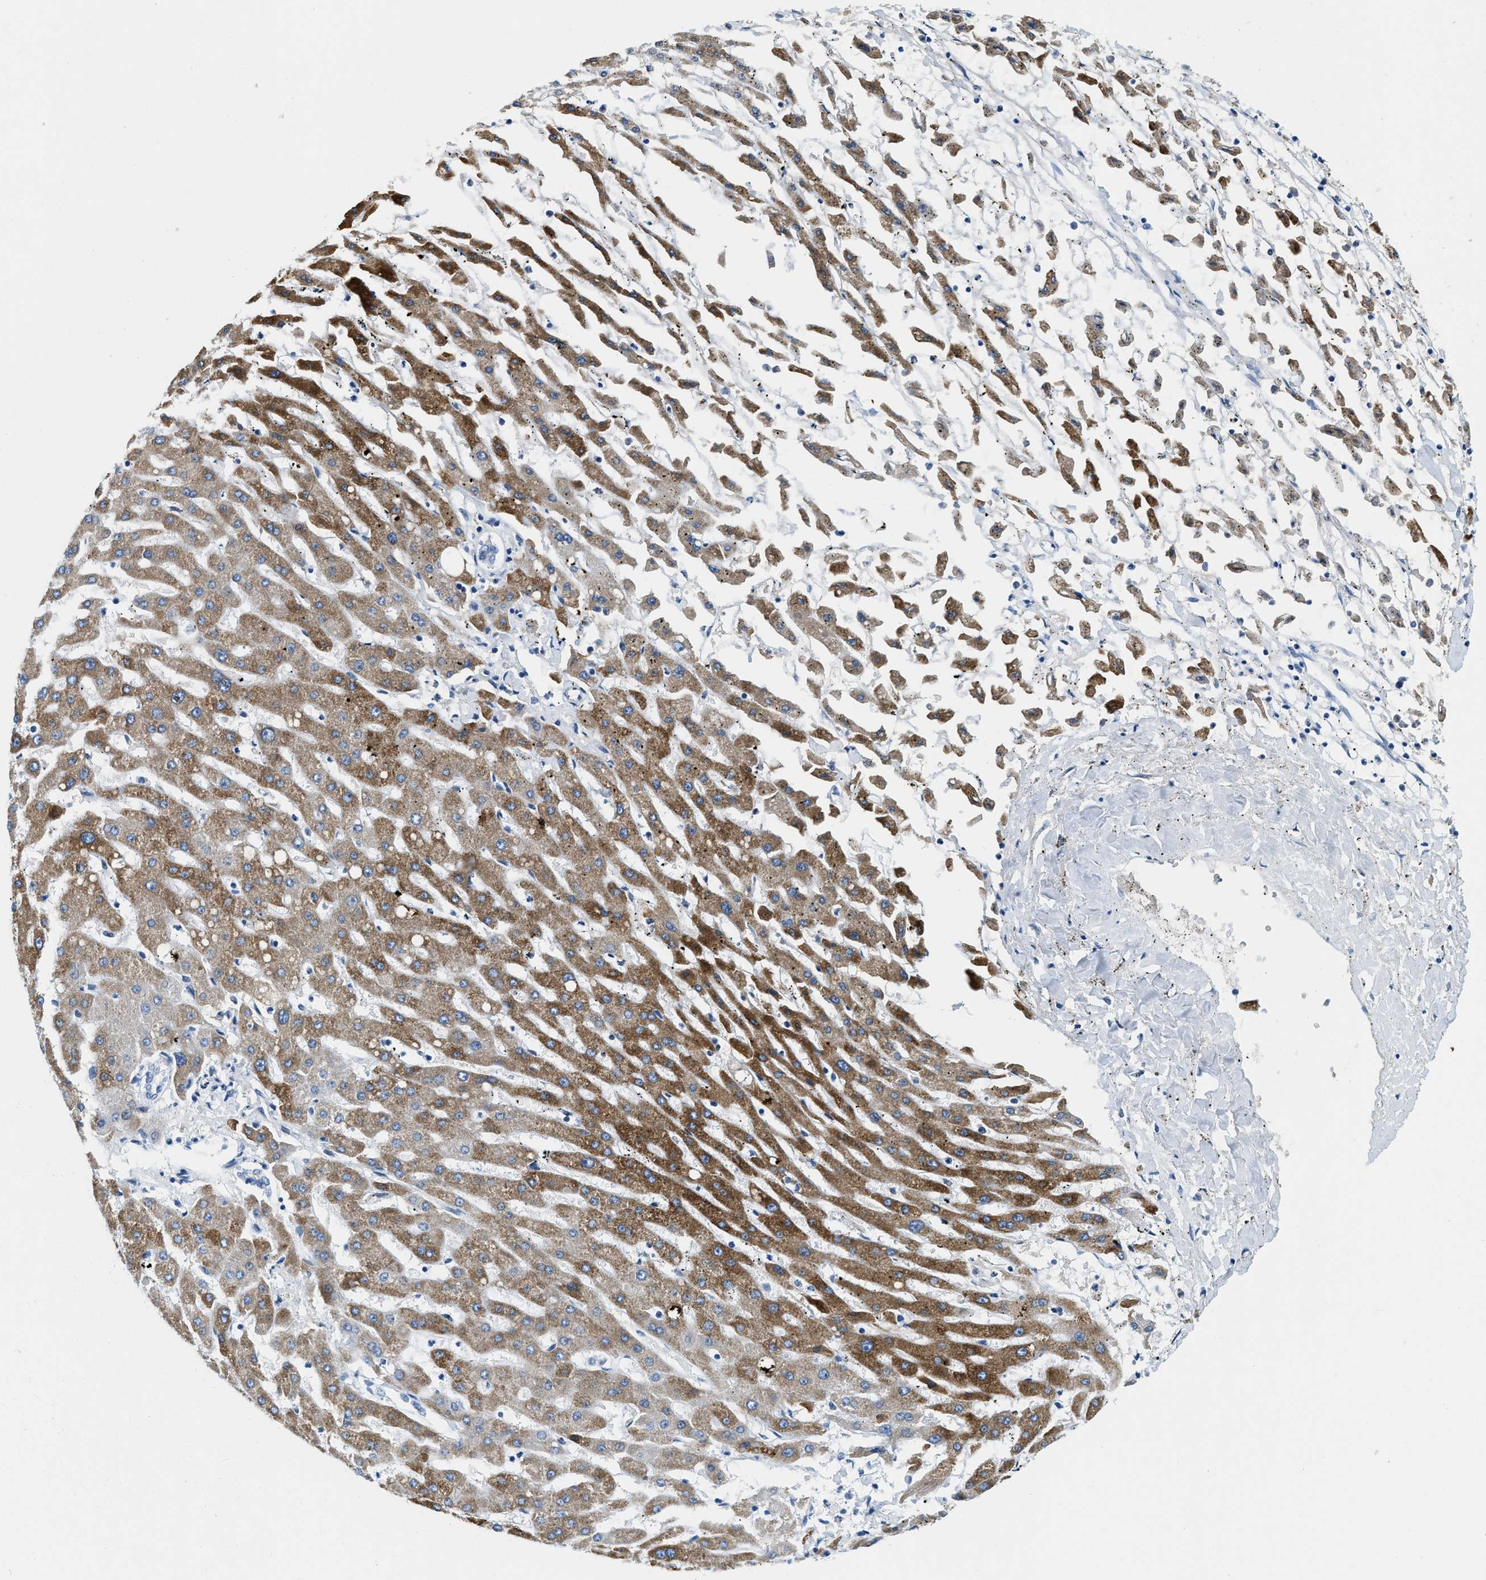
{"staining": {"intensity": "moderate", "quantity": ">75%", "location": "cytoplasmic/membranous"}, "tissue": "liver cancer", "cell_type": "Tumor cells", "image_type": "cancer", "snomed": [{"axis": "morphology", "description": "Carcinoma, Hepatocellular, NOS"}, {"axis": "topography", "description": "Liver"}], "caption": "Liver cancer stained with immunohistochemistry (IHC) demonstrates moderate cytoplasmic/membranous expression in about >75% of tumor cells.", "gene": "MBL2", "patient": {"sex": "male", "age": 72}}